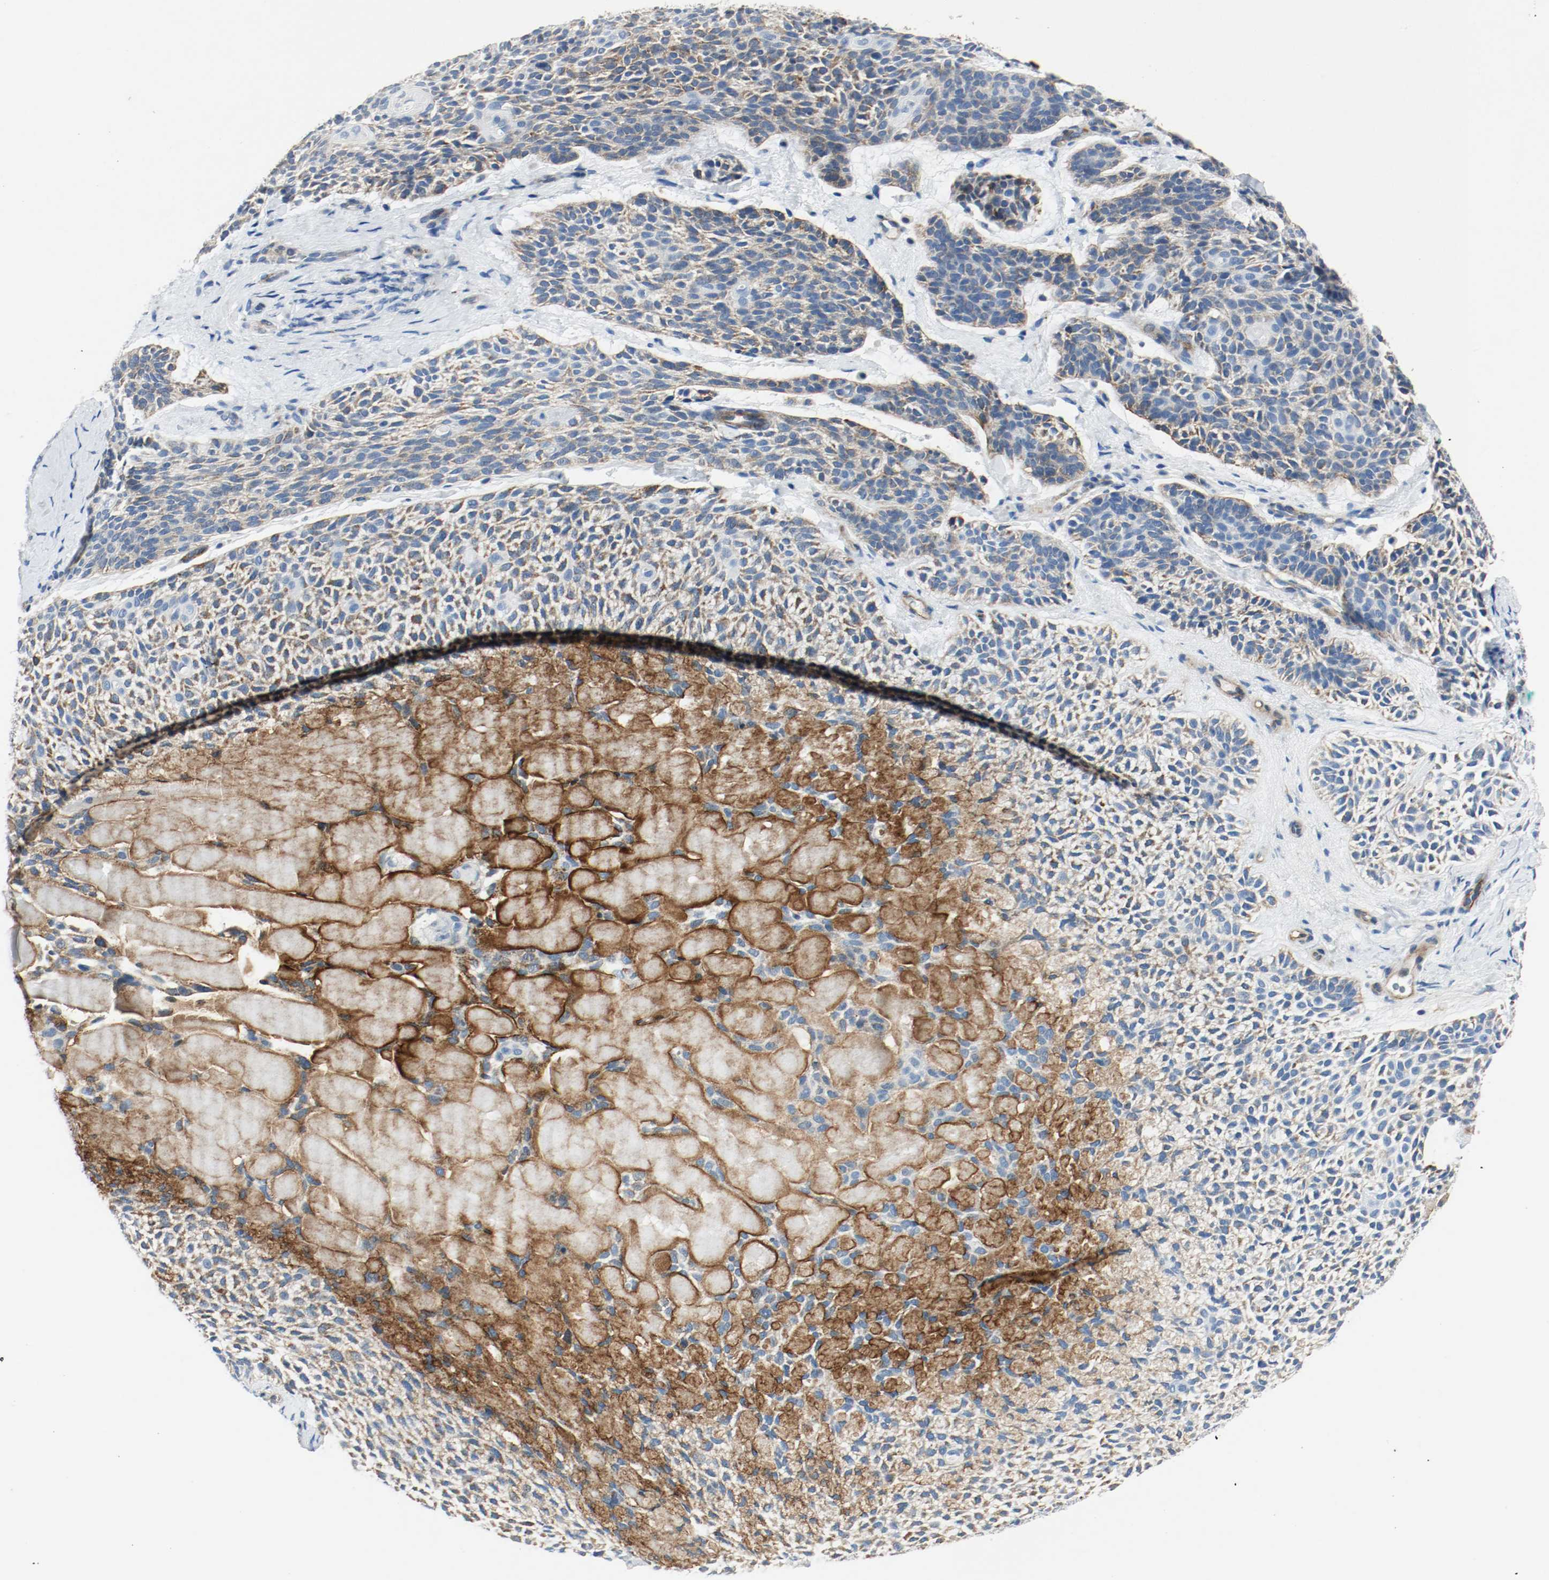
{"staining": {"intensity": "weak", "quantity": "25%-75%", "location": "cytoplasmic/membranous"}, "tissue": "skin cancer", "cell_type": "Tumor cells", "image_type": "cancer", "snomed": [{"axis": "morphology", "description": "Normal tissue, NOS"}, {"axis": "morphology", "description": "Basal cell carcinoma"}, {"axis": "topography", "description": "Skin"}], "caption": "Immunohistochemistry (IHC) photomicrograph of neoplastic tissue: skin cancer stained using immunohistochemistry (IHC) reveals low levels of weak protein expression localized specifically in the cytoplasmic/membranous of tumor cells, appearing as a cytoplasmic/membranous brown color.", "gene": "LAMB1", "patient": {"sex": "female", "age": 70}}